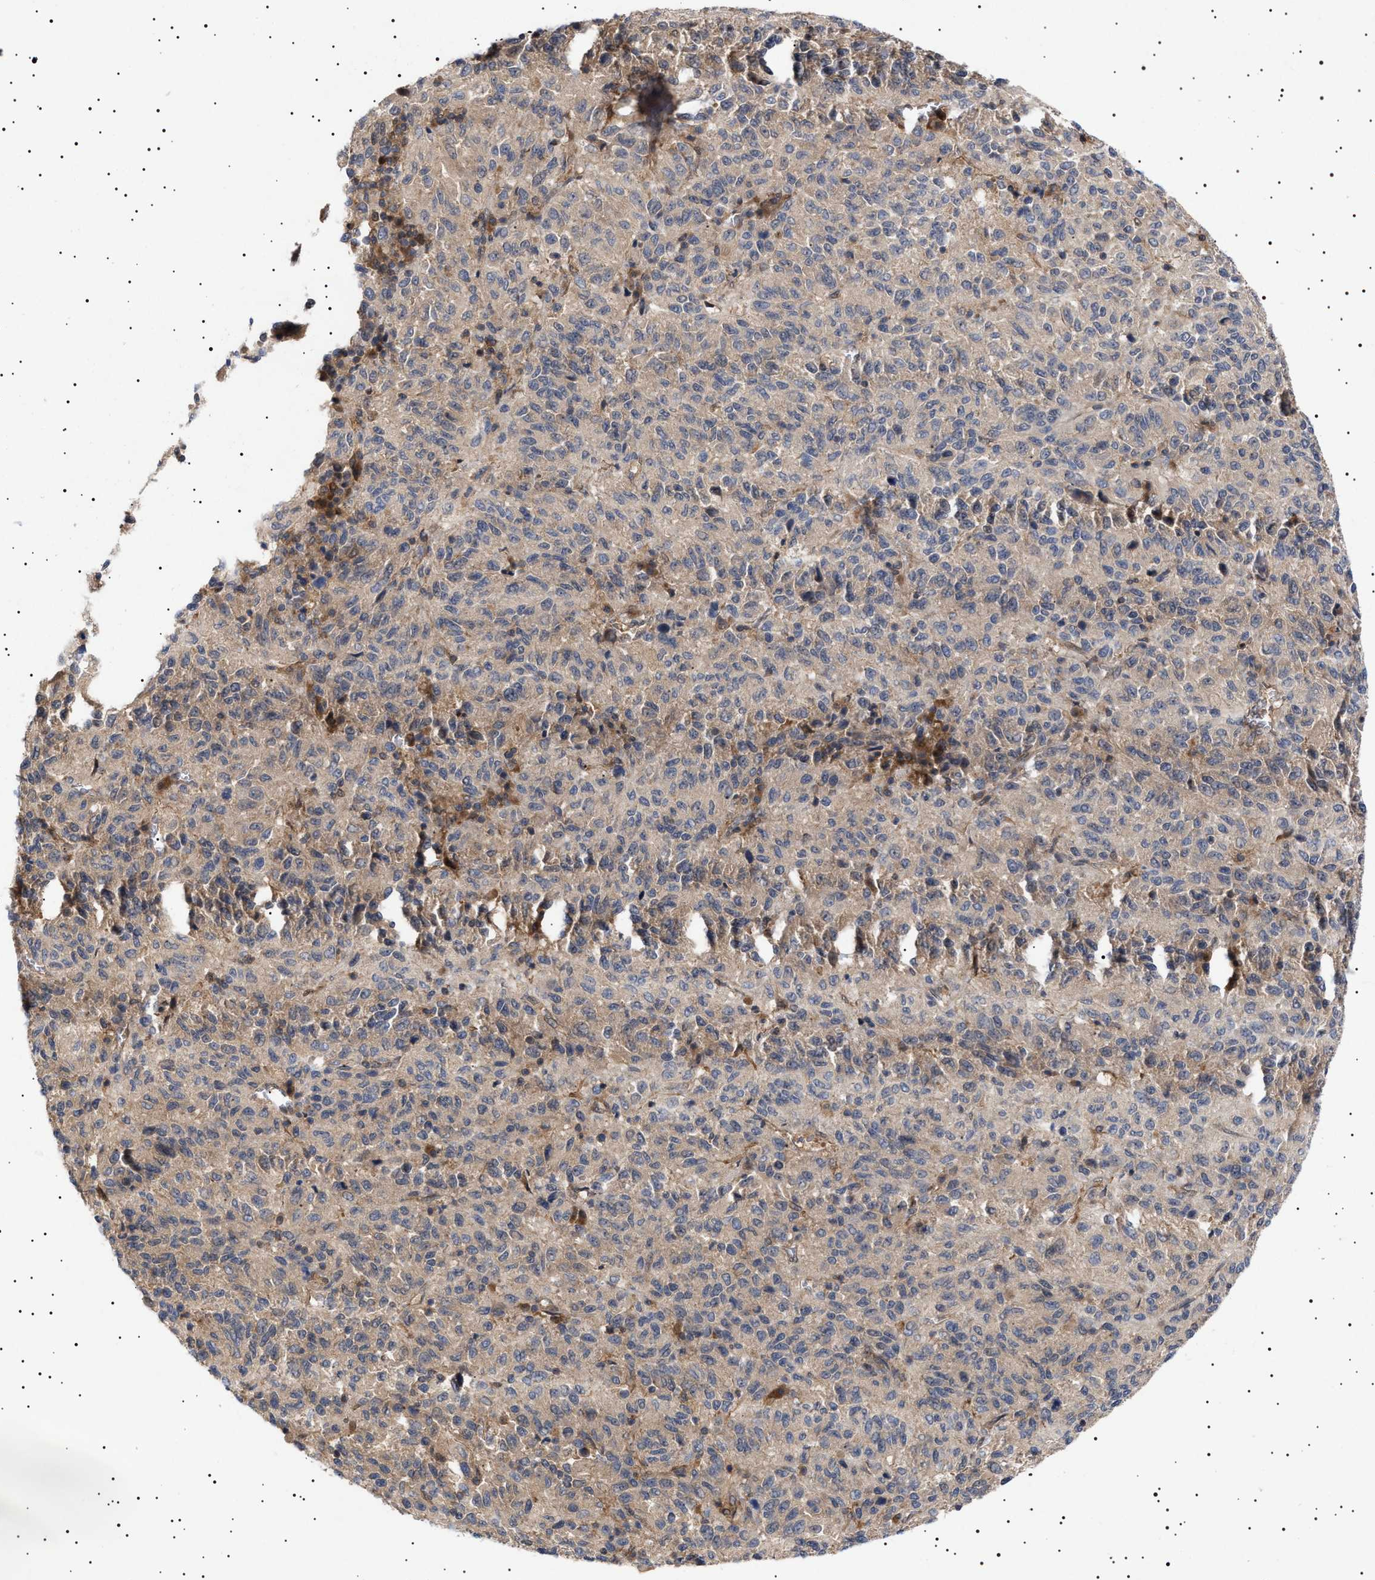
{"staining": {"intensity": "negative", "quantity": "none", "location": "none"}, "tissue": "melanoma", "cell_type": "Tumor cells", "image_type": "cancer", "snomed": [{"axis": "morphology", "description": "Malignant melanoma, Metastatic site"}, {"axis": "topography", "description": "Lung"}], "caption": "Tumor cells show no significant protein expression in melanoma.", "gene": "NPLOC4", "patient": {"sex": "male", "age": 64}}